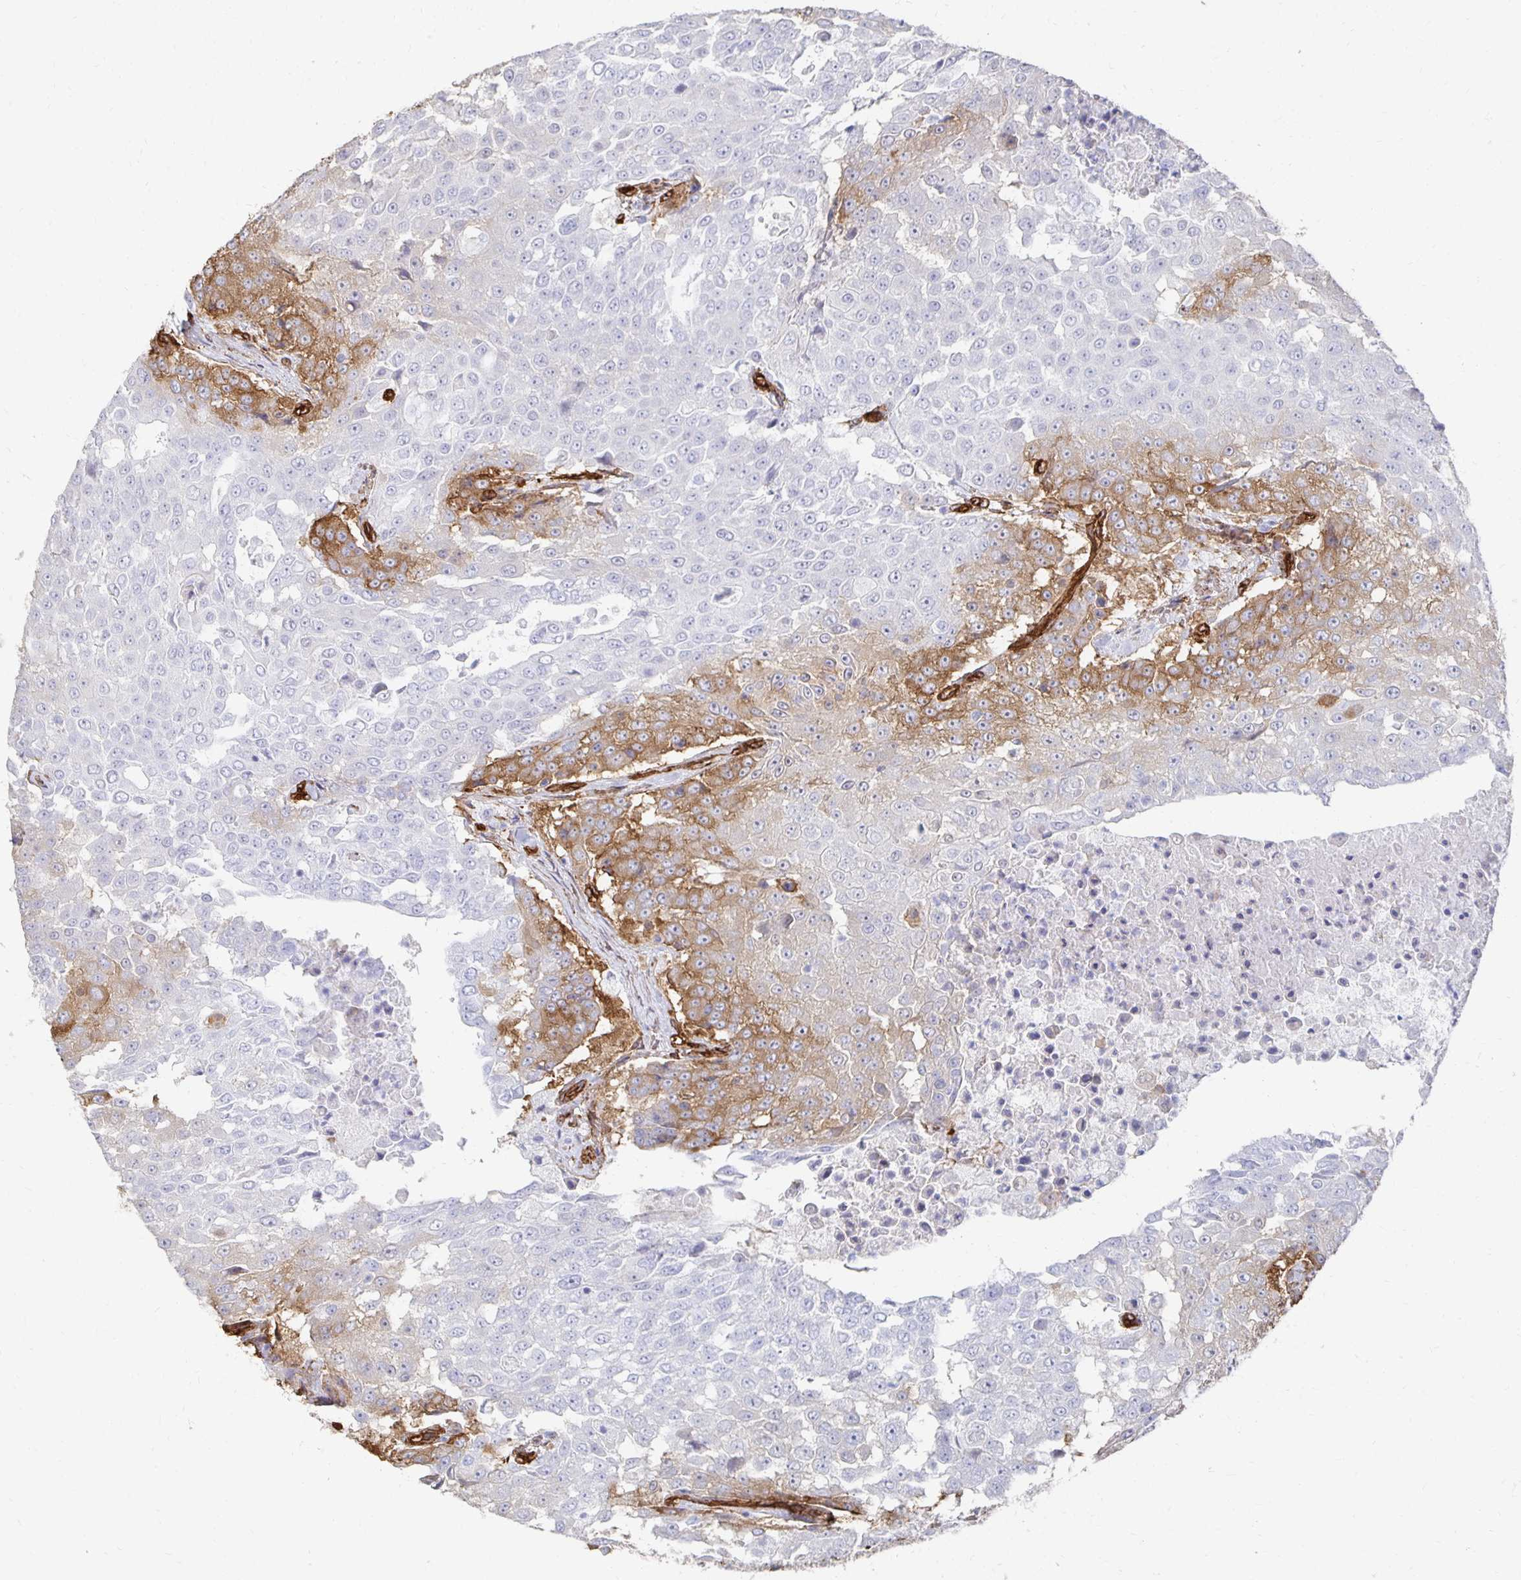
{"staining": {"intensity": "moderate", "quantity": "25%-75%", "location": "cytoplasmic/membranous"}, "tissue": "urothelial cancer", "cell_type": "Tumor cells", "image_type": "cancer", "snomed": [{"axis": "morphology", "description": "Urothelial carcinoma, High grade"}, {"axis": "topography", "description": "Urinary bladder"}], "caption": "Immunohistochemical staining of urothelial cancer exhibits medium levels of moderate cytoplasmic/membranous protein expression in approximately 25%-75% of tumor cells.", "gene": "VIPR2", "patient": {"sex": "female", "age": 63}}